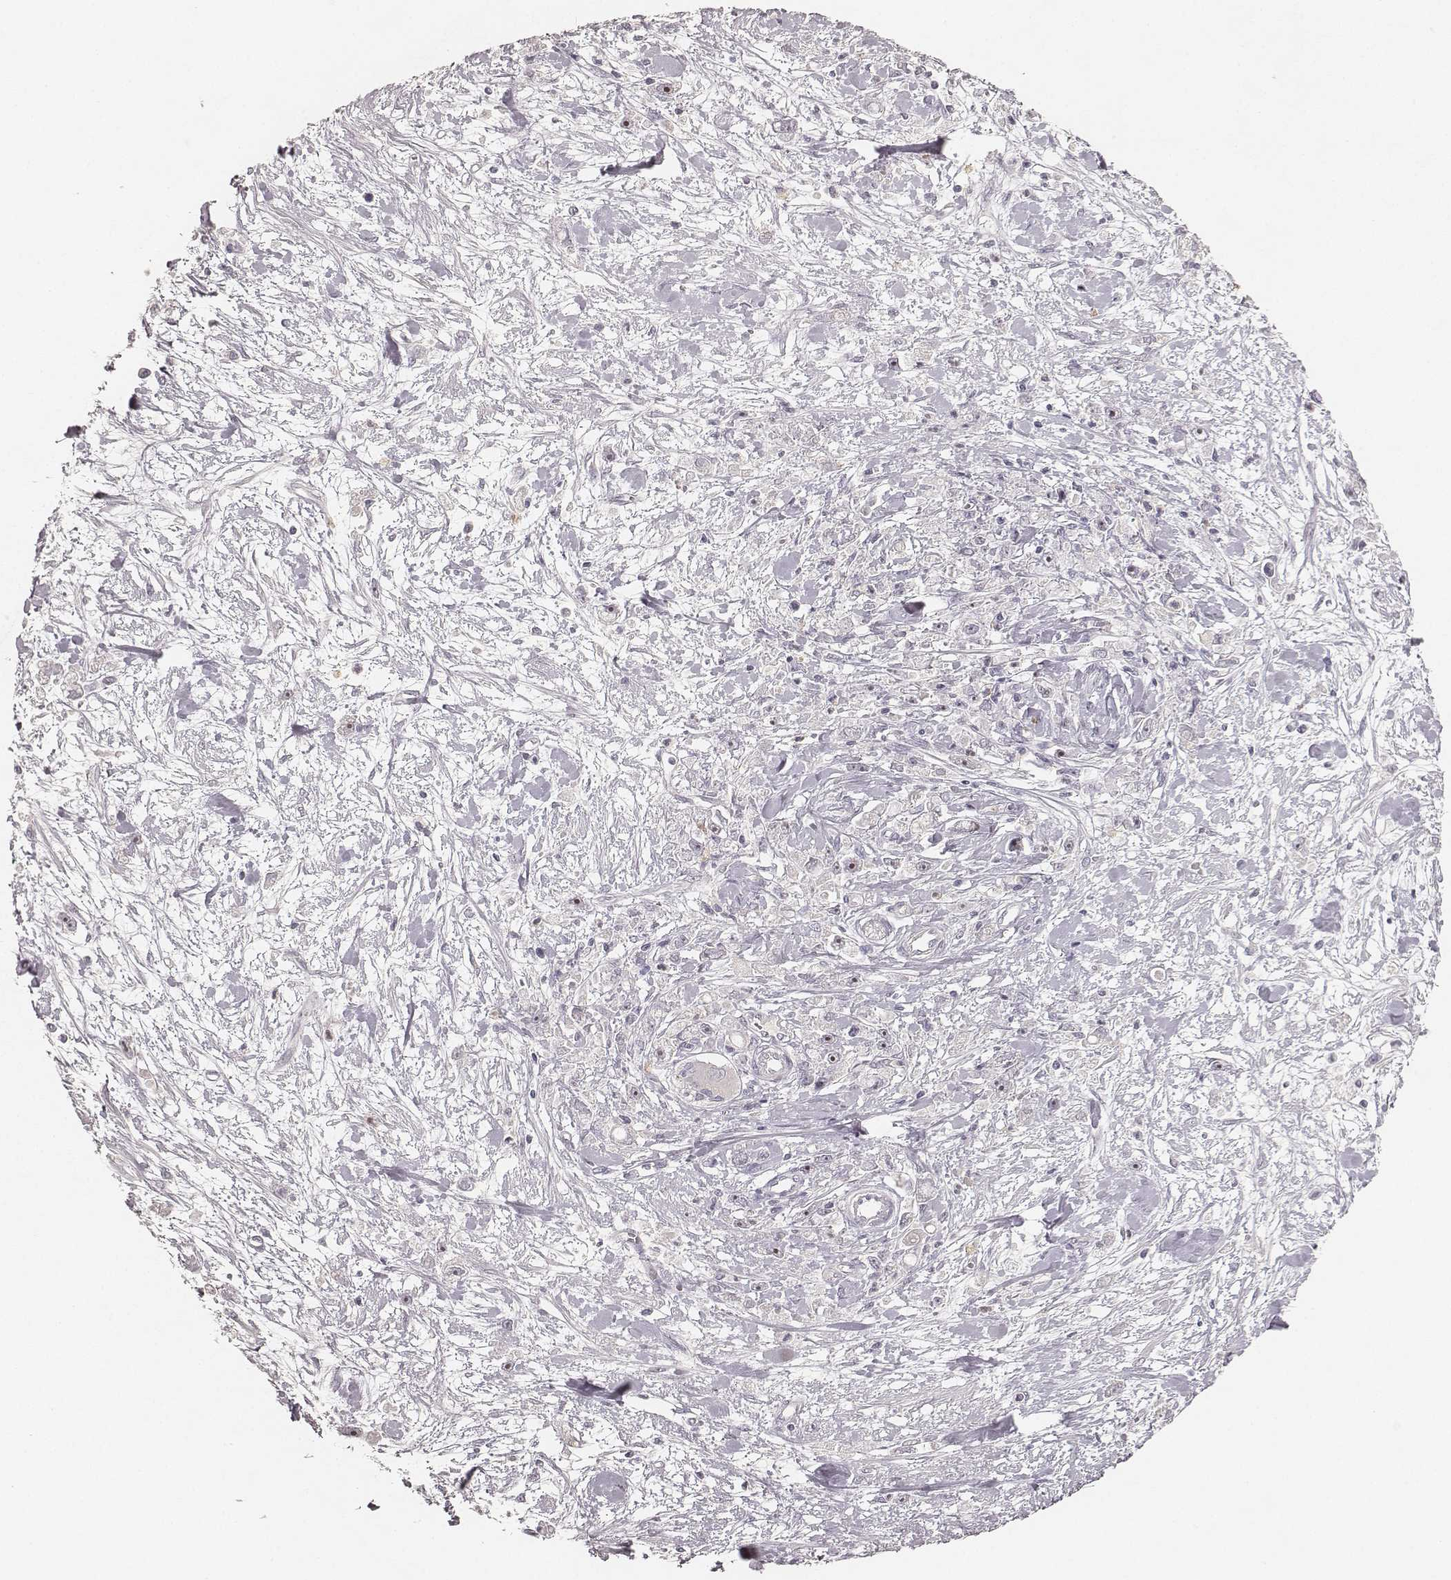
{"staining": {"intensity": "negative", "quantity": "none", "location": "none"}, "tissue": "stomach cancer", "cell_type": "Tumor cells", "image_type": "cancer", "snomed": [{"axis": "morphology", "description": "Adenocarcinoma, NOS"}, {"axis": "topography", "description": "Stomach"}], "caption": "Immunohistochemistry (IHC) histopathology image of adenocarcinoma (stomach) stained for a protein (brown), which demonstrates no staining in tumor cells.", "gene": "MADCAM1", "patient": {"sex": "female", "age": 59}}